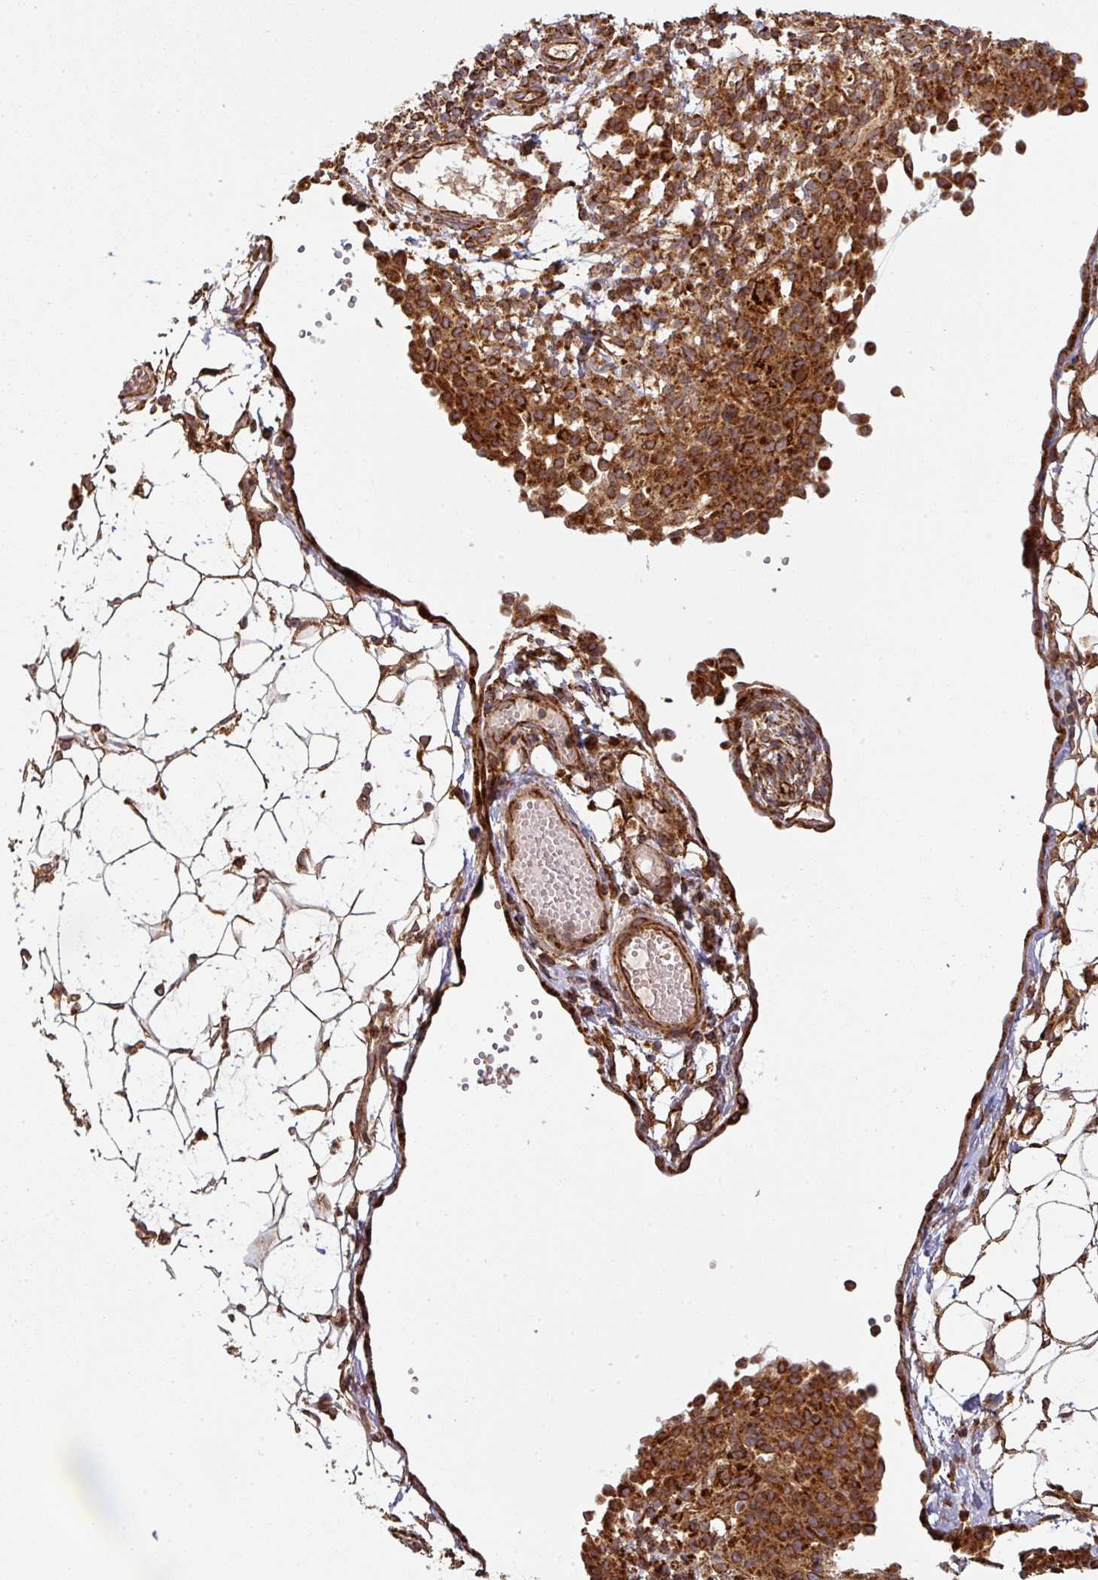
{"staining": {"intensity": "strong", "quantity": ">75%", "location": "cytoplasmic/membranous"}, "tissue": "ovarian cancer", "cell_type": "Tumor cells", "image_type": "cancer", "snomed": [{"axis": "morphology", "description": "Carcinoma, endometroid"}, {"axis": "topography", "description": "Ovary"}], "caption": "Protein staining of ovarian endometroid carcinoma tissue shows strong cytoplasmic/membranous staining in about >75% of tumor cells. The staining is performed using DAB brown chromogen to label protein expression. The nuclei are counter-stained blue using hematoxylin.", "gene": "TRAP1", "patient": {"sex": "female", "age": 42}}